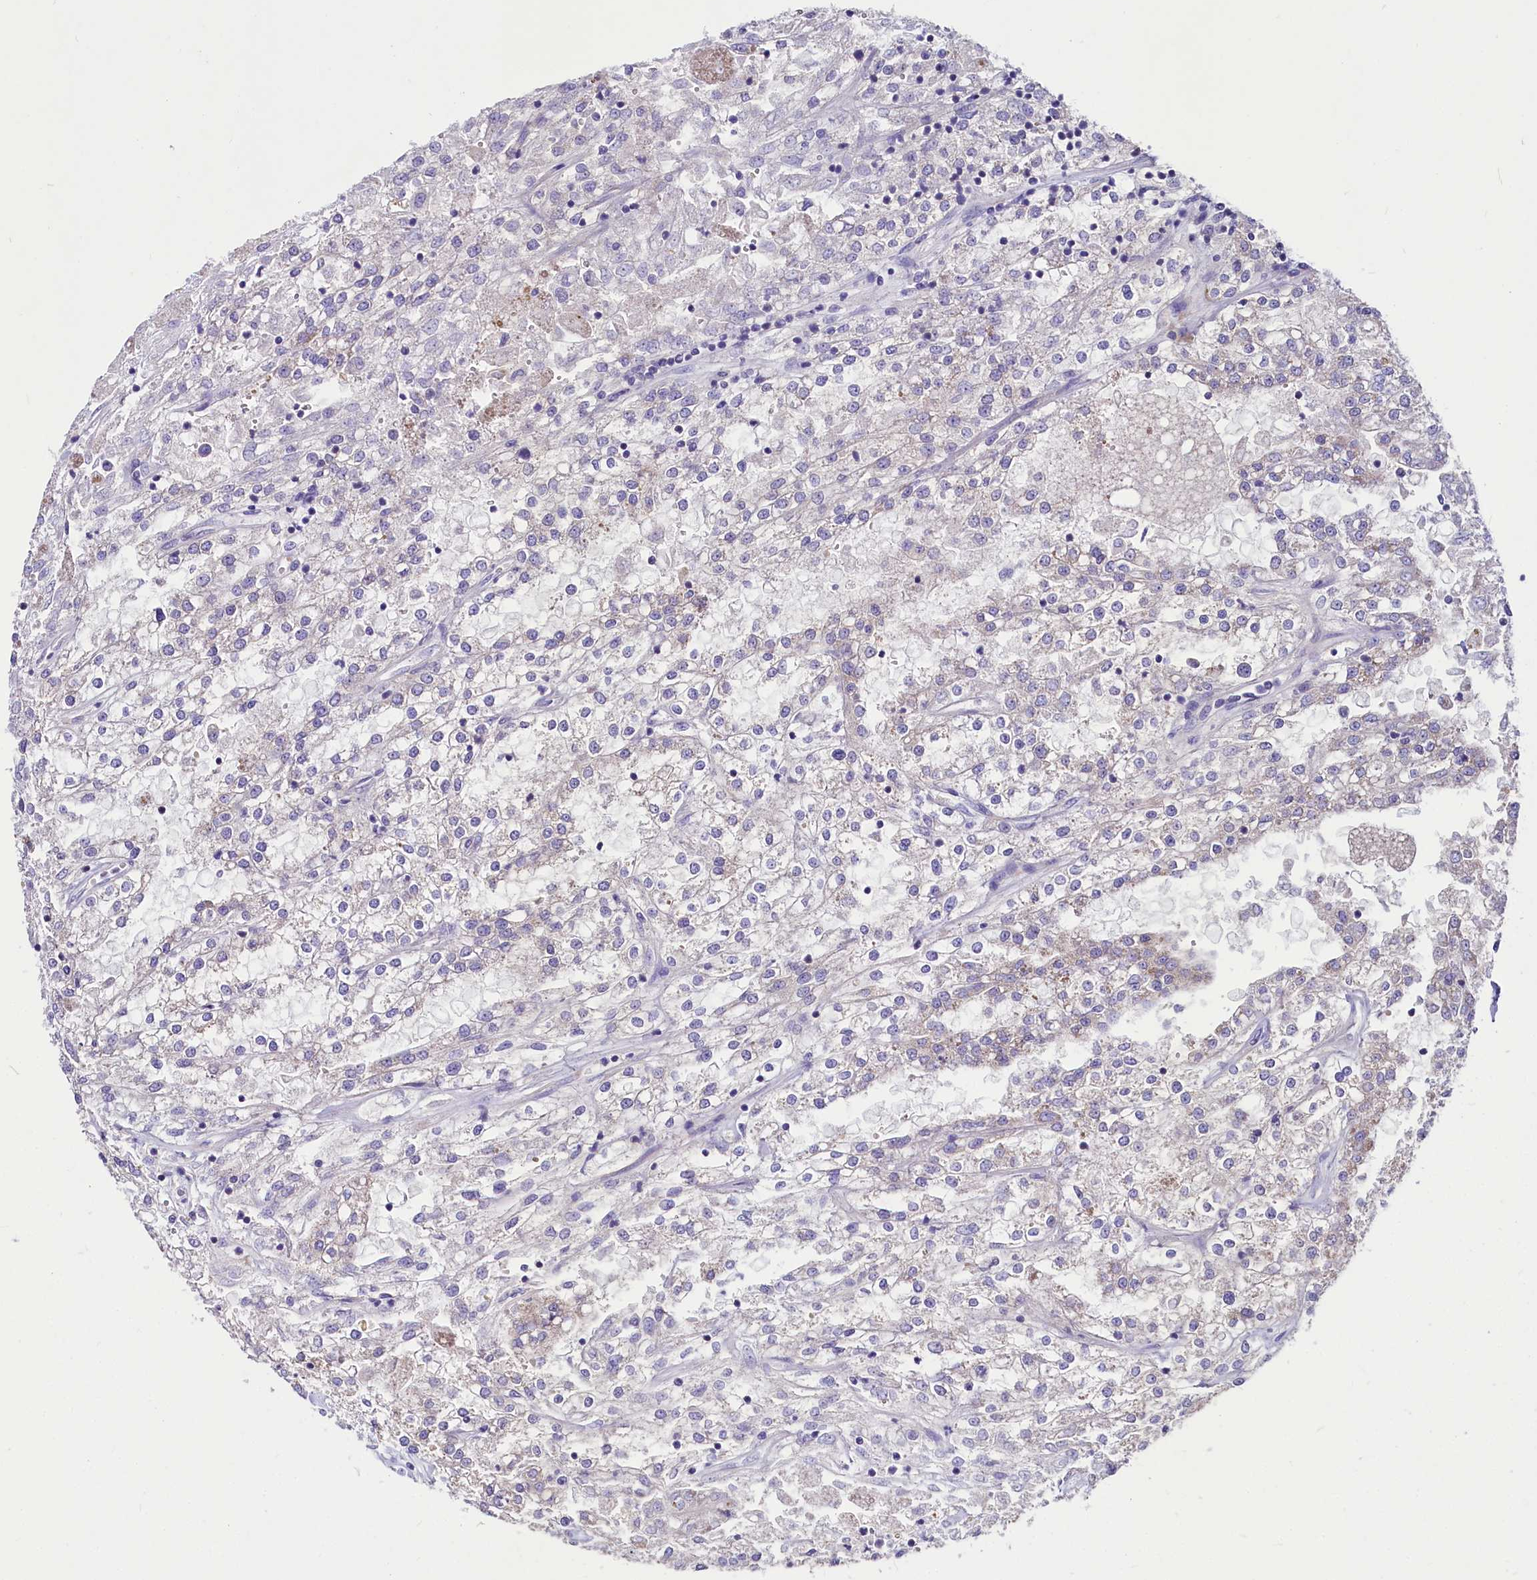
{"staining": {"intensity": "negative", "quantity": "none", "location": "none"}, "tissue": "renal cancer", "cell_type": "Tumor cells", "image_type": "cancer", "snomed": [{"axis": "morphology", "description": "Adenocarcinoma, NOS"}, {"axis": "topography", "description": "Kidney"}], "caption": "This histopathology image is of adenocarcinoma (renal) stained with immunohistochemistry to label a protein in brown with the nuclei are counter-stained blue. There is no expression in tumor cells.", "gene": "ABHD5", "patient": {"sex": "female", "age": 52}}